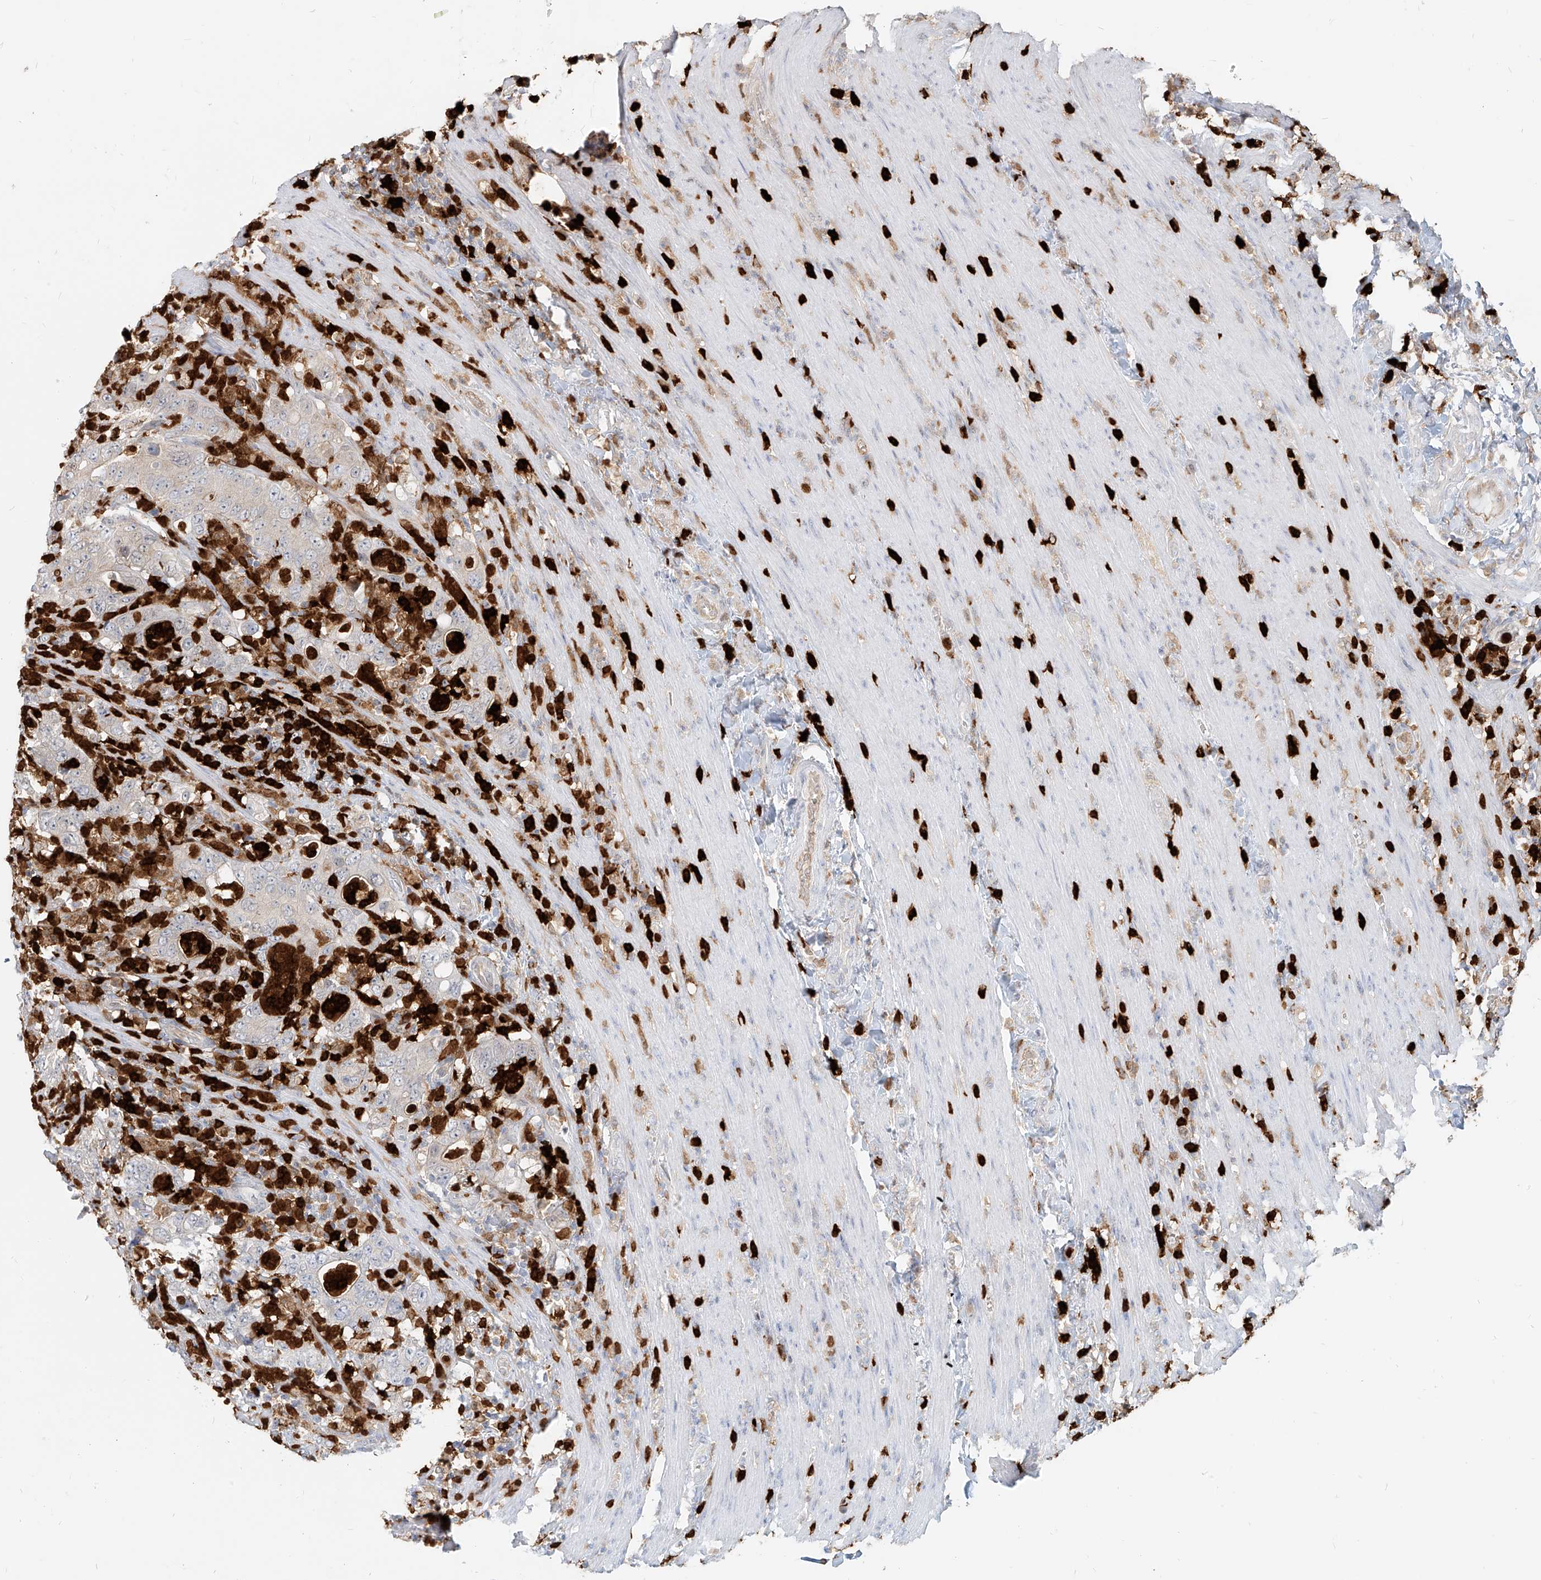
{"staining": {"intensity": "weak", "quantity": "25%-75%", "location": "cytoplasmic/membranous"}, "tissue": "colorectal cancer", "cell_type": "Tumor cells", "image_type": "cancer", "snomed": [{"axis": "morphology", "description": "Adenocarcinoma, NOS"}, {"axis": "topography", "description": "Colon"}], "caption": "Adenocarcinoma (colorectal) tissue displays weak cytoplasmic/membranous staining in approximately 25%-75% of tumor cells, visualized by immunohistochemistry. (brown staining indicates protein expression, while blue staining denotes nuclei).", "gene": "PGD", "patient": {"sex": "female", "age": 75}}